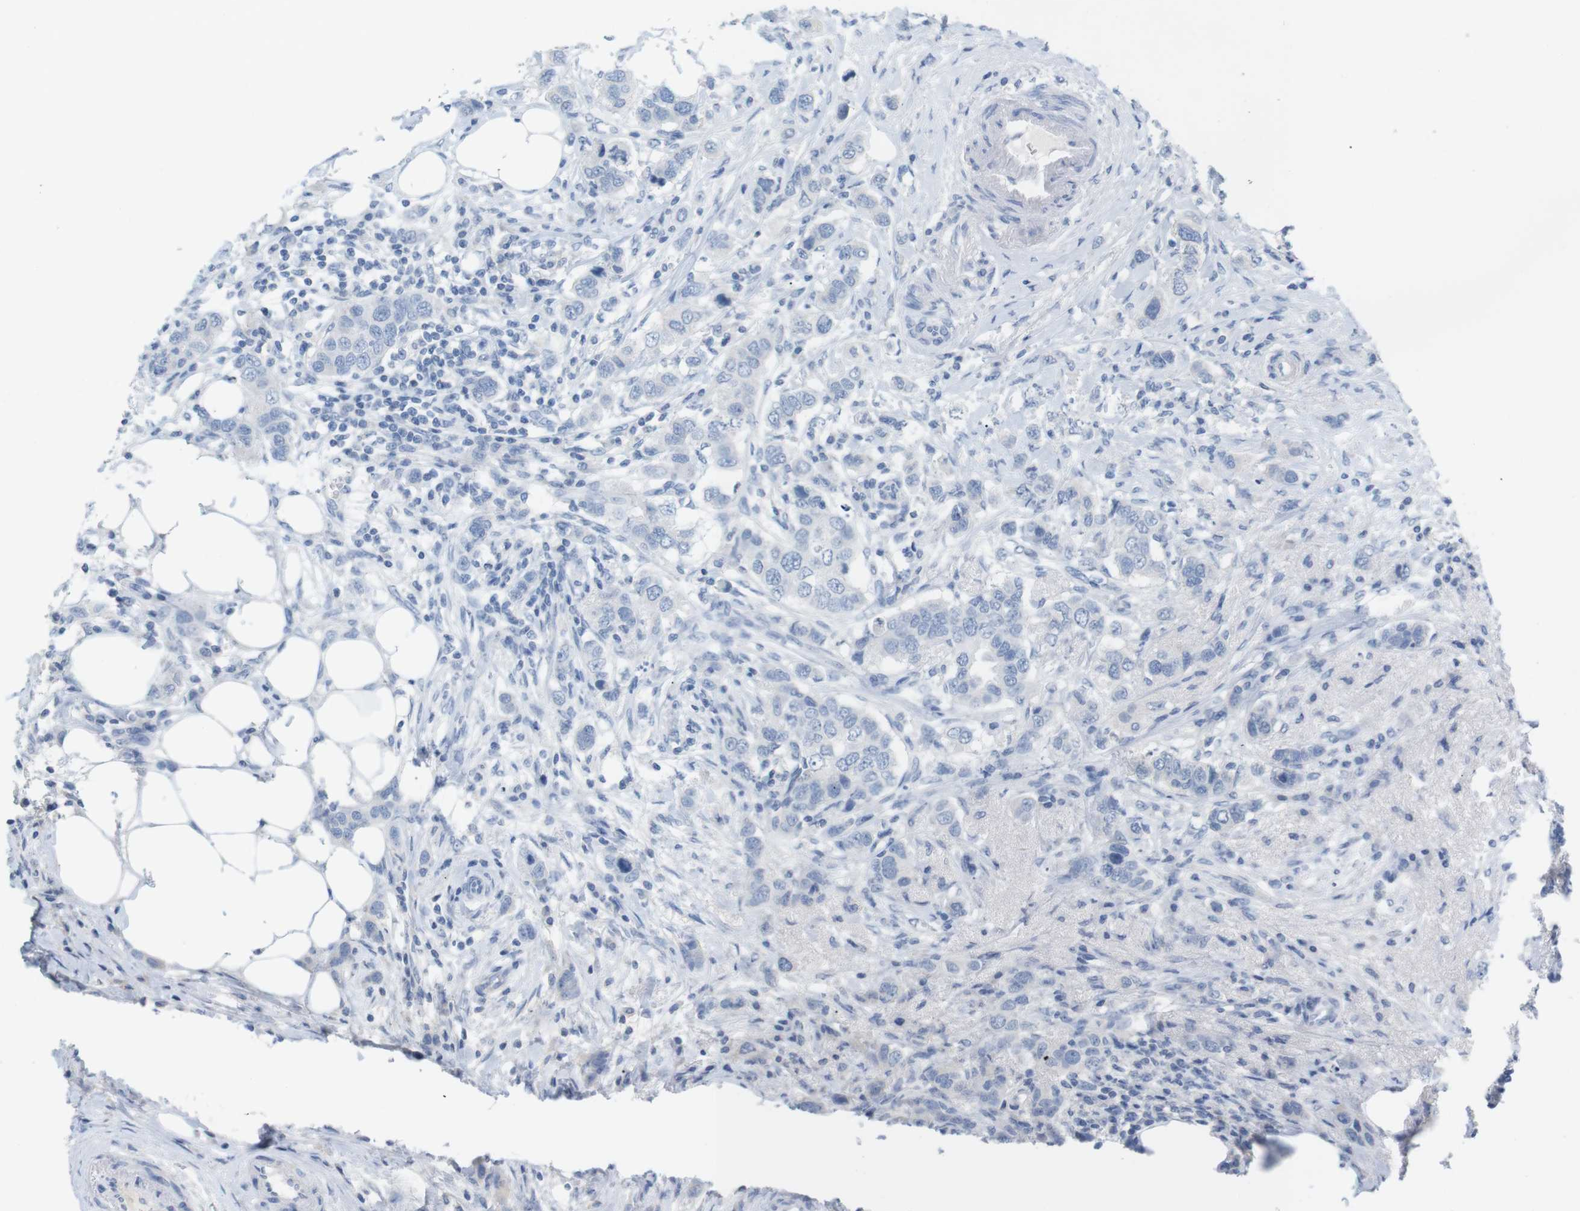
{"staining": {"intensity": "negative", "quantity": "none", "location": "none"}, "tissue": "breast cancer", "cell_type": "Tumor cells", "image_type": "cancer", "snomed": [{"axis": "morphology", "description": "Duct carcinoma"}, {"axis": "topography", "description": "Breast"}], "caption": "This is an immunohistochemistry (IHC) histopathology image of intraductal carcinoma (breast). There is no positivity in tumor cells.", "gene": "HBG2", "patient": {"sex": "female", "age": 50}}